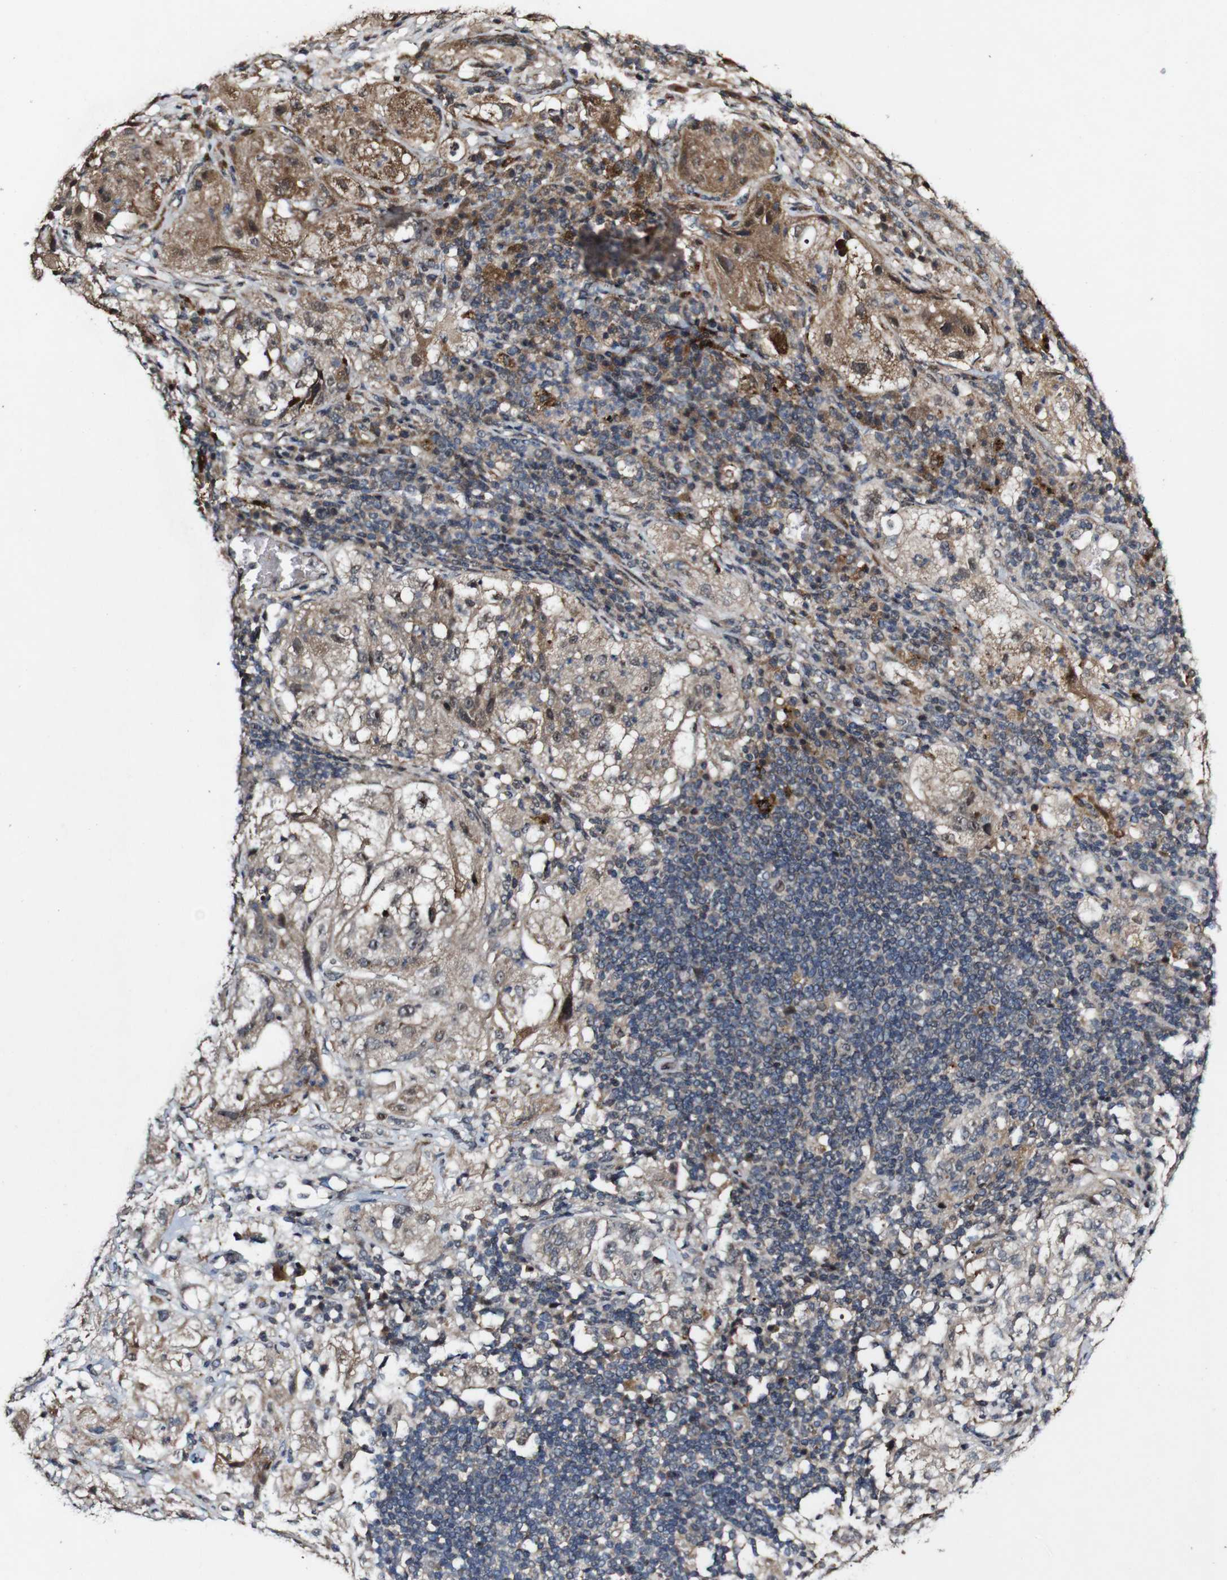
{"staining": {"intensity": "strong", "quantity": "25%-75%", "location": "cytoplasmic/membranous"}, "tissue": "lung cancer", "cell_type": "Tumor cells", "image_type": "cancer", "snomed": [{"axis": "morphology", "description": "Adenocarcinoma, NOS"}, {"axis": "topography", "description": "Lung"}], "caption": "Protein staining of adenocarcinoma (lung) tissue displays strong cytoplasmic/membranous expression in approximately 25%-75% of tumor cells.", "gene": "BTN3A3", "patient": {"sex": "female", "age": 50}}